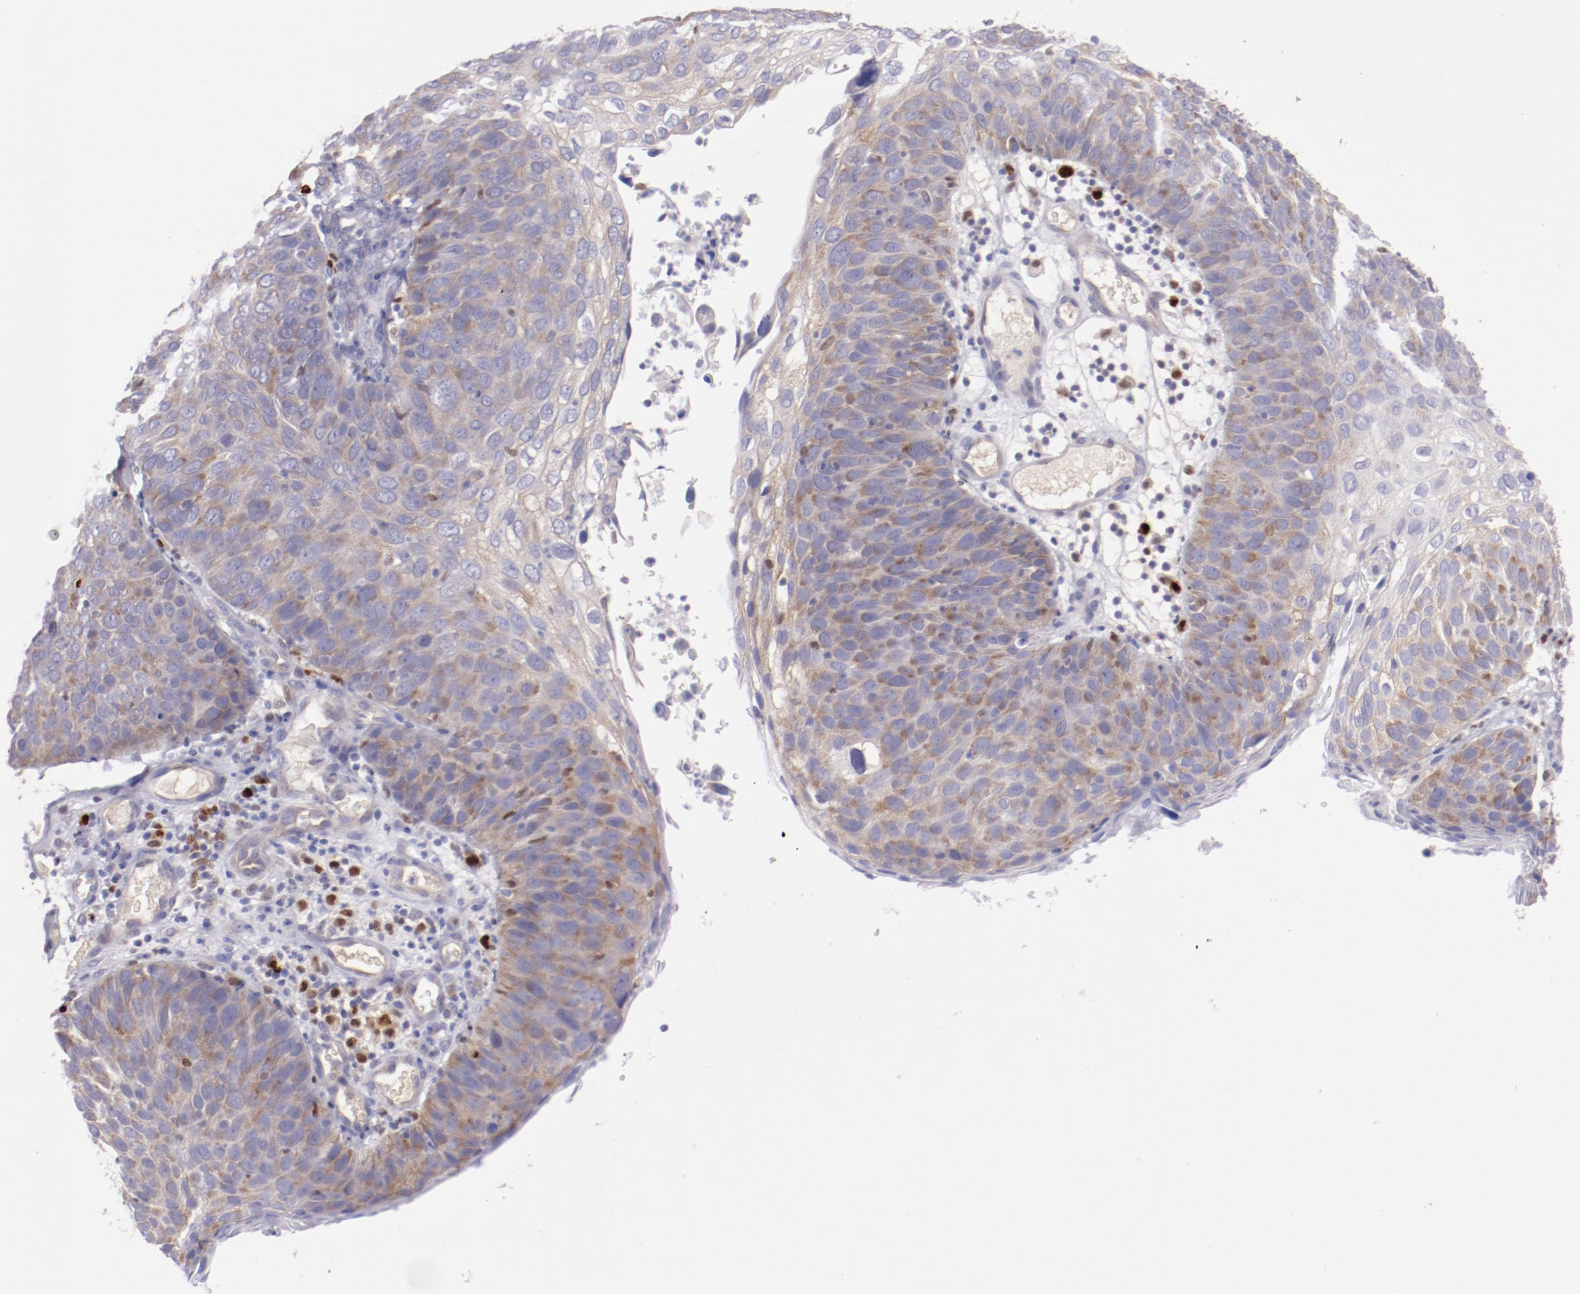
{"staining": {"intensity": "moderate", "quantity": ">75%", "location": "cytoplasmic/membranous"}, "tissue": "skin cancer", "cell_type": "Tumor cells", "image_type": "cancer", "snomed": [{"axis": "morphology", "description": "Squamous cell carcinoma, NOS"}, {"axis": "topography", "description": "Skin"}], "caption": "Moderate cytoplasmic/membranous expression is appreciated in approximately >75% of tumor cells in skin squamous cell carcinoma.", "gene": "IRF8", "patient": {"sex": "male", "age": 87}}